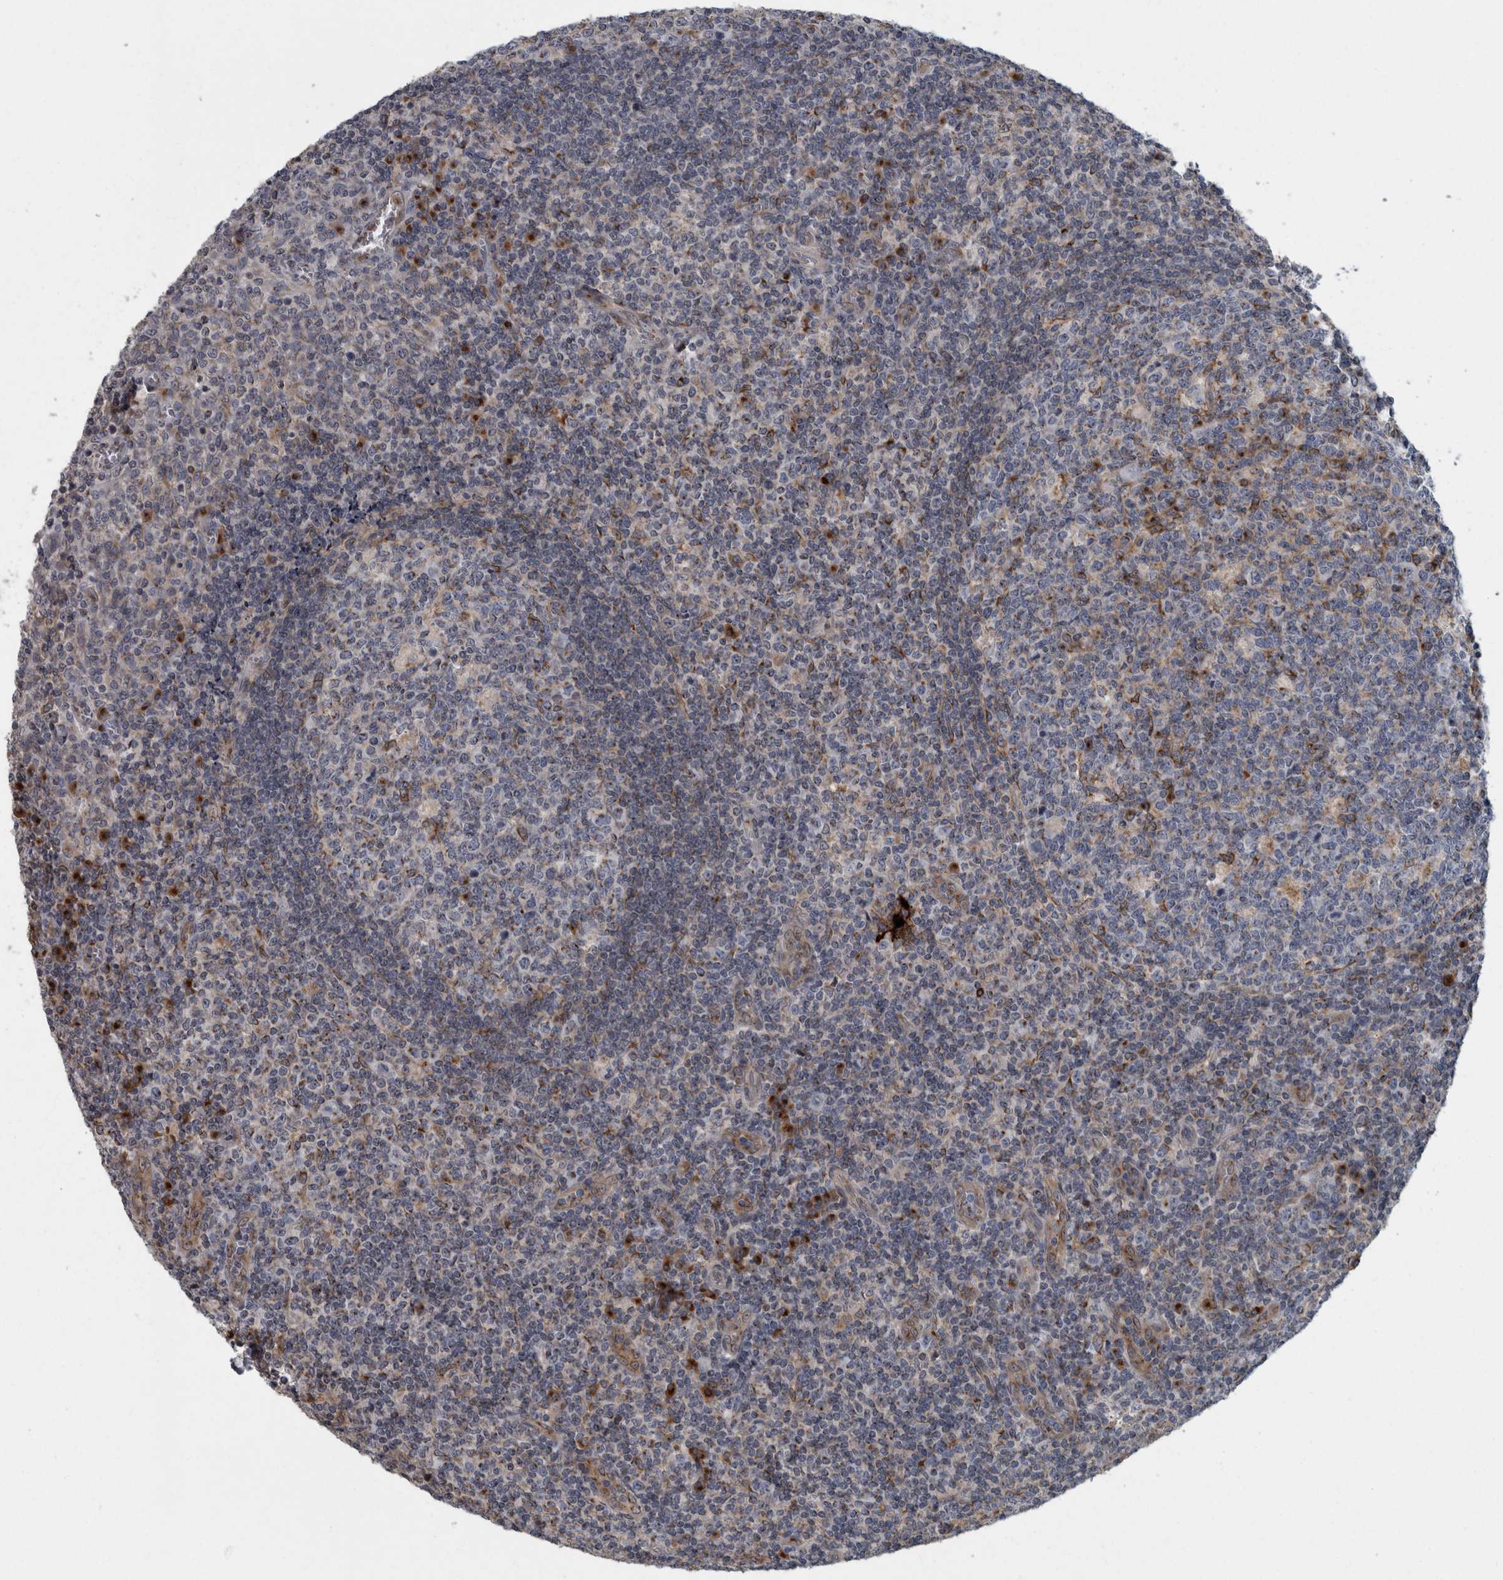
{"staining": {"intensity": "moderate", "quantity": "25%-75%", "location": "cytoplasmic/membranous"}, "tissue": "tonsil", "cell_type": "Germinal center cells", "image_type": "normal", "snomed": [{"axis": "morphology", "description": "Normal tissue, NOS"}, {"axis": "topography", "description": "Tonsil"}], "caption": "A micrograph showing moderate cytoplasmic/membranous staining in about 25%-75% of germinal center cells in normal tonsil, as visualized by brown immunohistochemical staining.", "gene": "LMAN2L", "patient": {"sex": "female", "age": 19}}